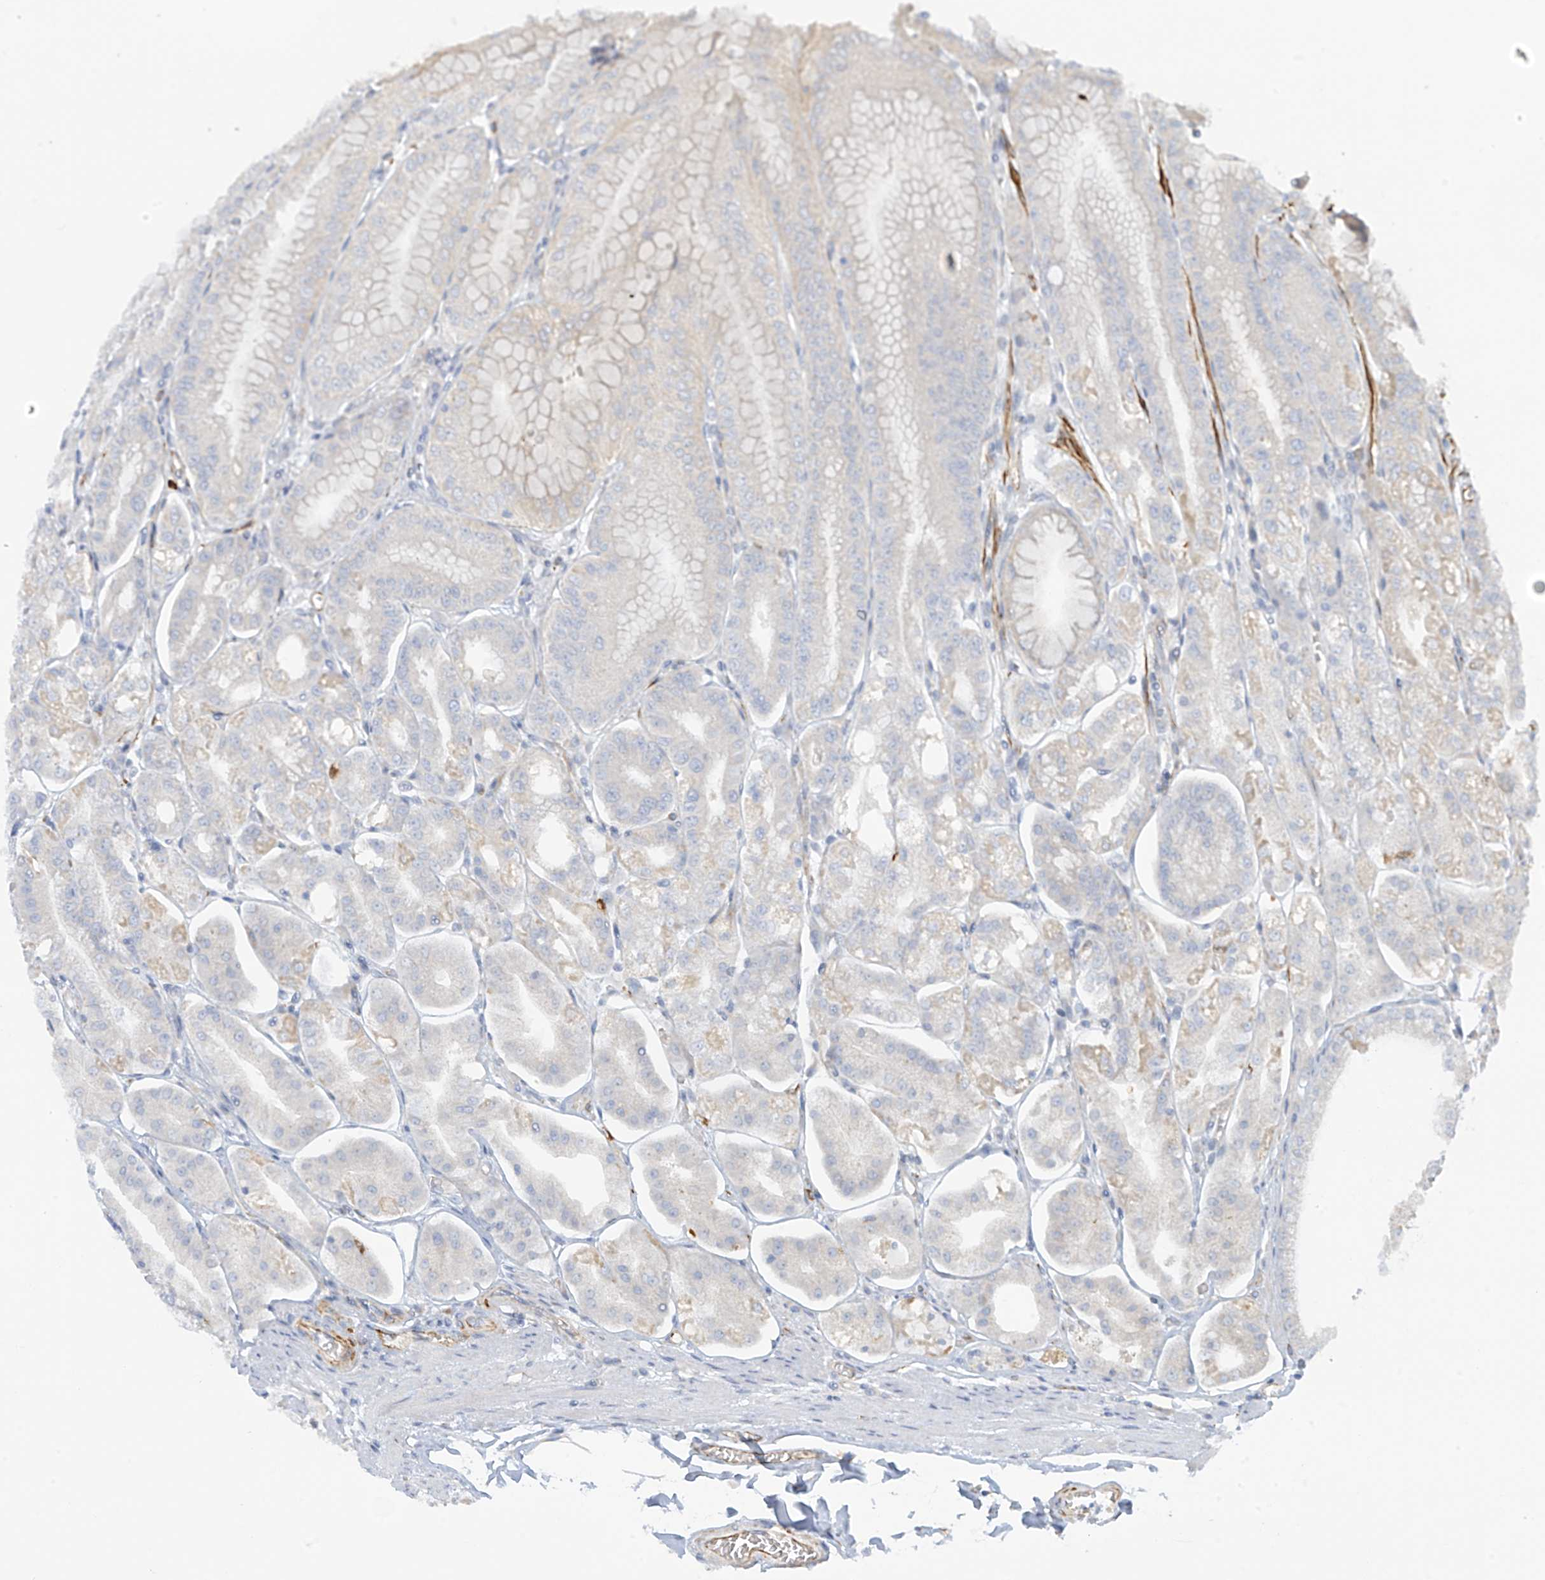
{"staining": {"intensity": "moderate", "quantity": "<25%", "location": "cytoplasmic/membranous"}, "tissue": "stomach", "cell_type": "Glandular cells", "image_type": "normal", "snomed": [{"axis": "morphology", "description": "Normal tissue, NOS"}, {"axis": "topography", "description": "Stomach, lower"}], "caption": "Stomach stained with a brown dye exhibits moderate cytoplasmic/membranous positive staining in approximately <25% of glandular cells.", "gene": "SLC6A12", "patient": {"sex": "male", "age": 71}}